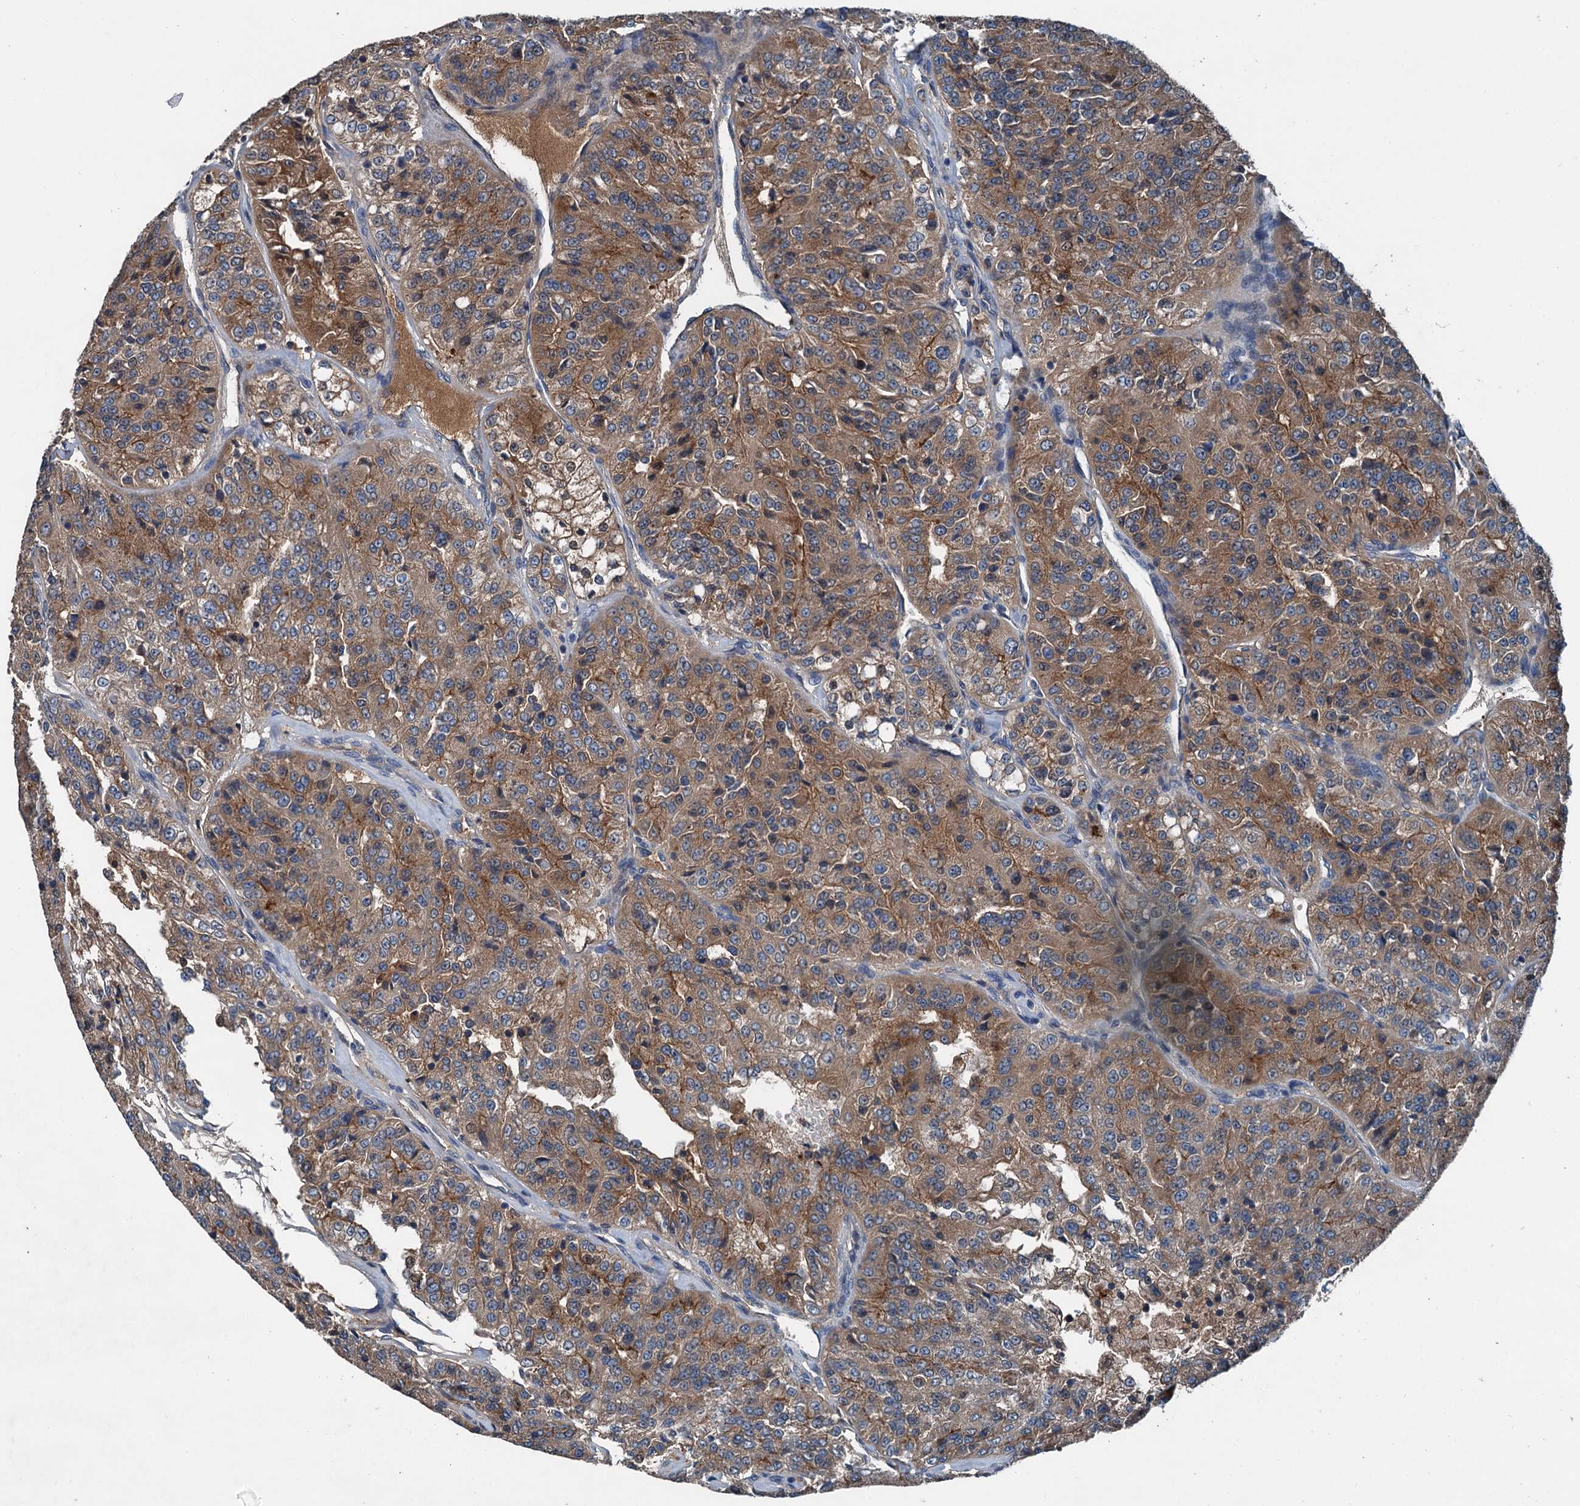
{"staining": {"intensity": "moderate", "quantity": ">75%", "location": "cytoplasmic/membranous"}, "tissue": "renal cancer", "cell_type": "Tumor cells", "image_type": "cancer", "snomed": [{"axis": "morphology", "description": "Adenocarcinoma, NOS"}, {"axis": "topography", "description": "Kidney"}], "caption": "A photomicrograph of human adenocarcinoma (renal) stained for a protein shows moderate cytoplasmic/membranous brown staining in tumor cells. The protein of interest is stained brown, and the nuclei are stained in blue (DAB (3,3'-diaminobenzidine) IHC with brightfield microscopy, high magnification).", "gene": "PDSS1", "patient": {"sex": "female", "age": 63}}